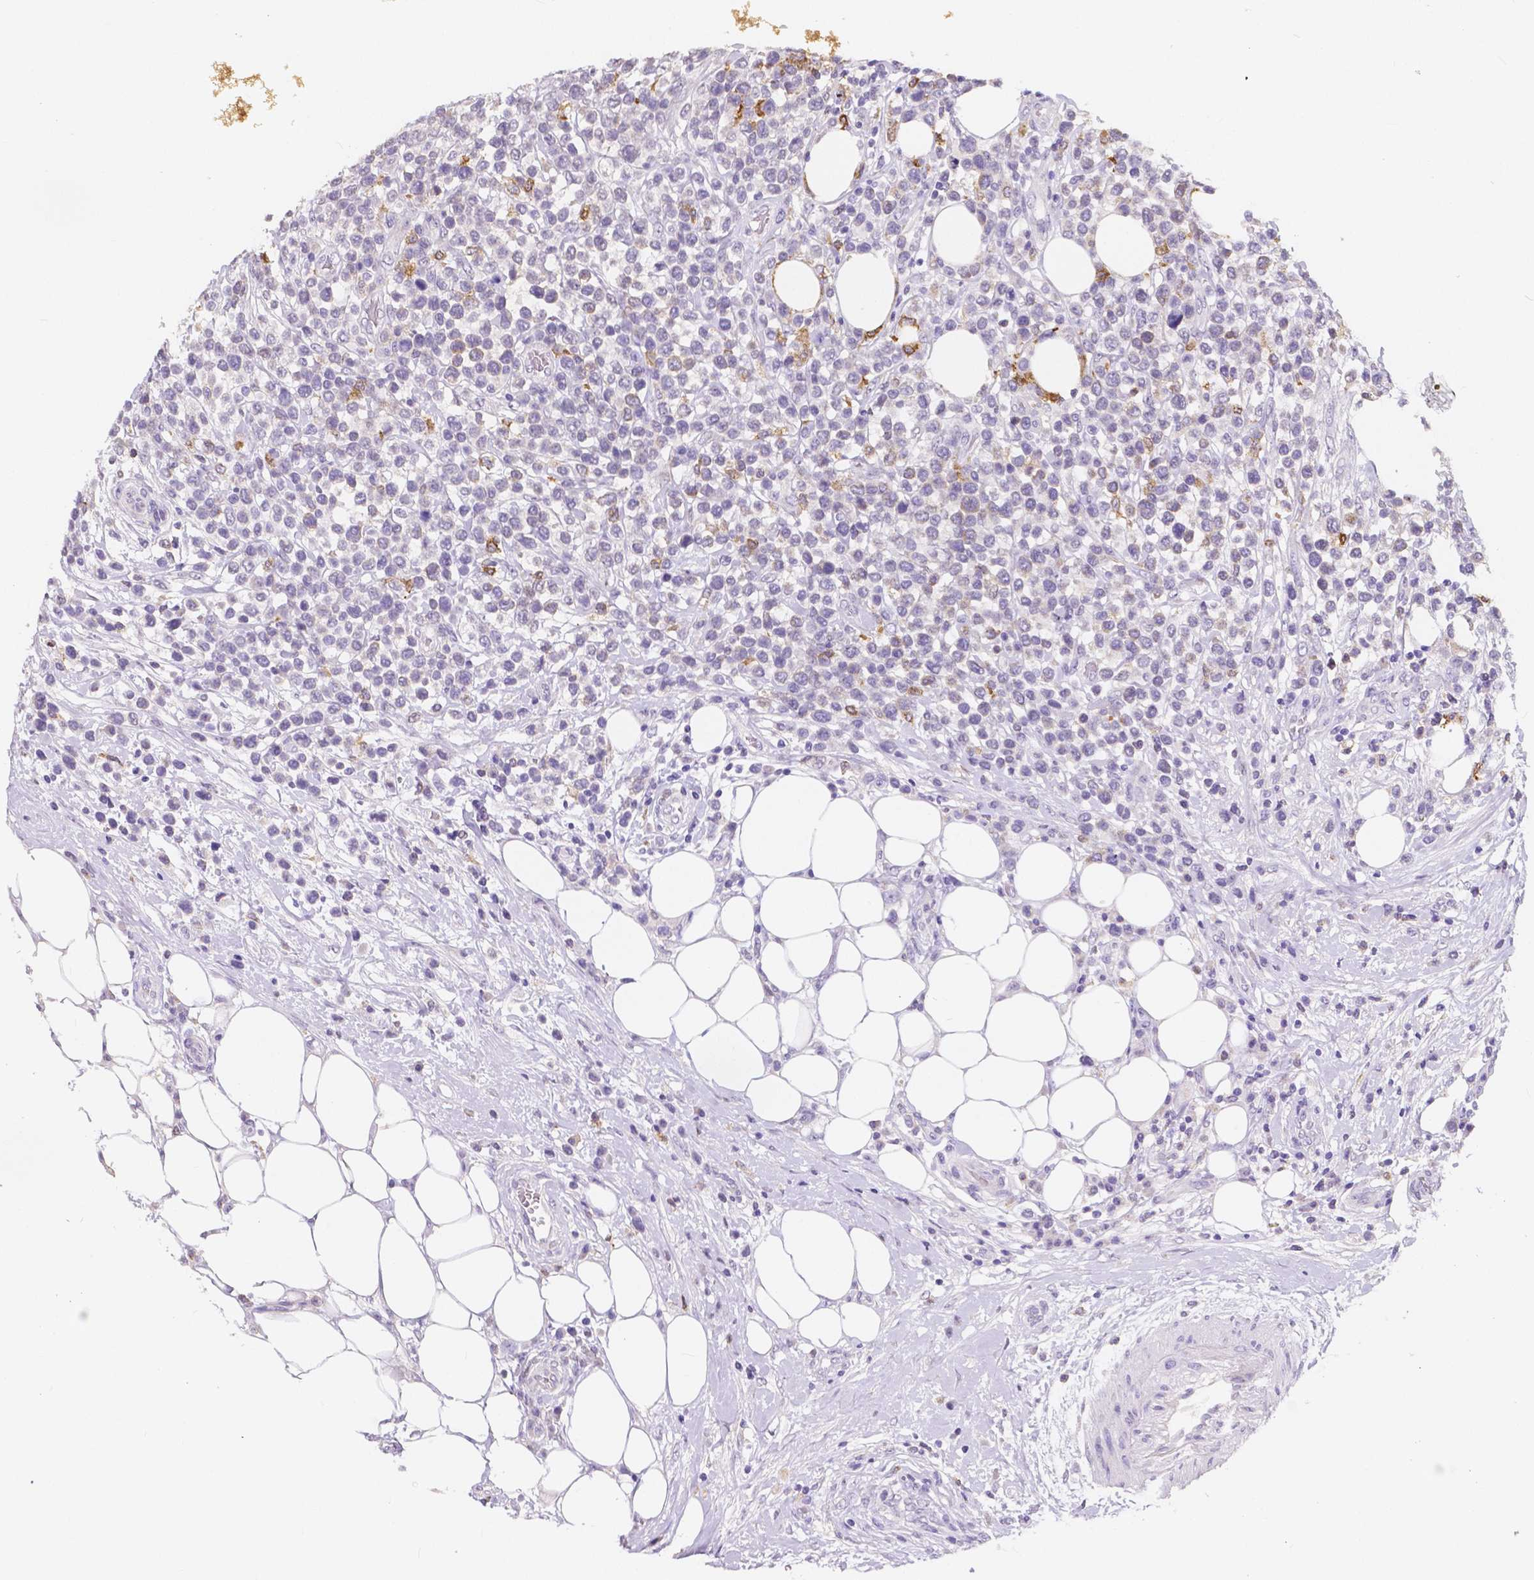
{"staining": {"intensity": "negative", "quantity": "none", "location": "none"}, "tissue": "lymphoma", "cell_type": "Tumor cells", "image_type": "cancer", "snomed": [{"axis": "morphology", "description": "Malignant lymphoma, non-Hodgkin's type, High grade"}, {"axis": "topography", "description": "Soft tissue"}], "caption": "Protein analysis of high-grade malignant lymphoma, non-Hodgkin's type shows no significant staining in tumor cells.", "gene": "ACP5", "patient": {"sex": "female", "age": 56}}